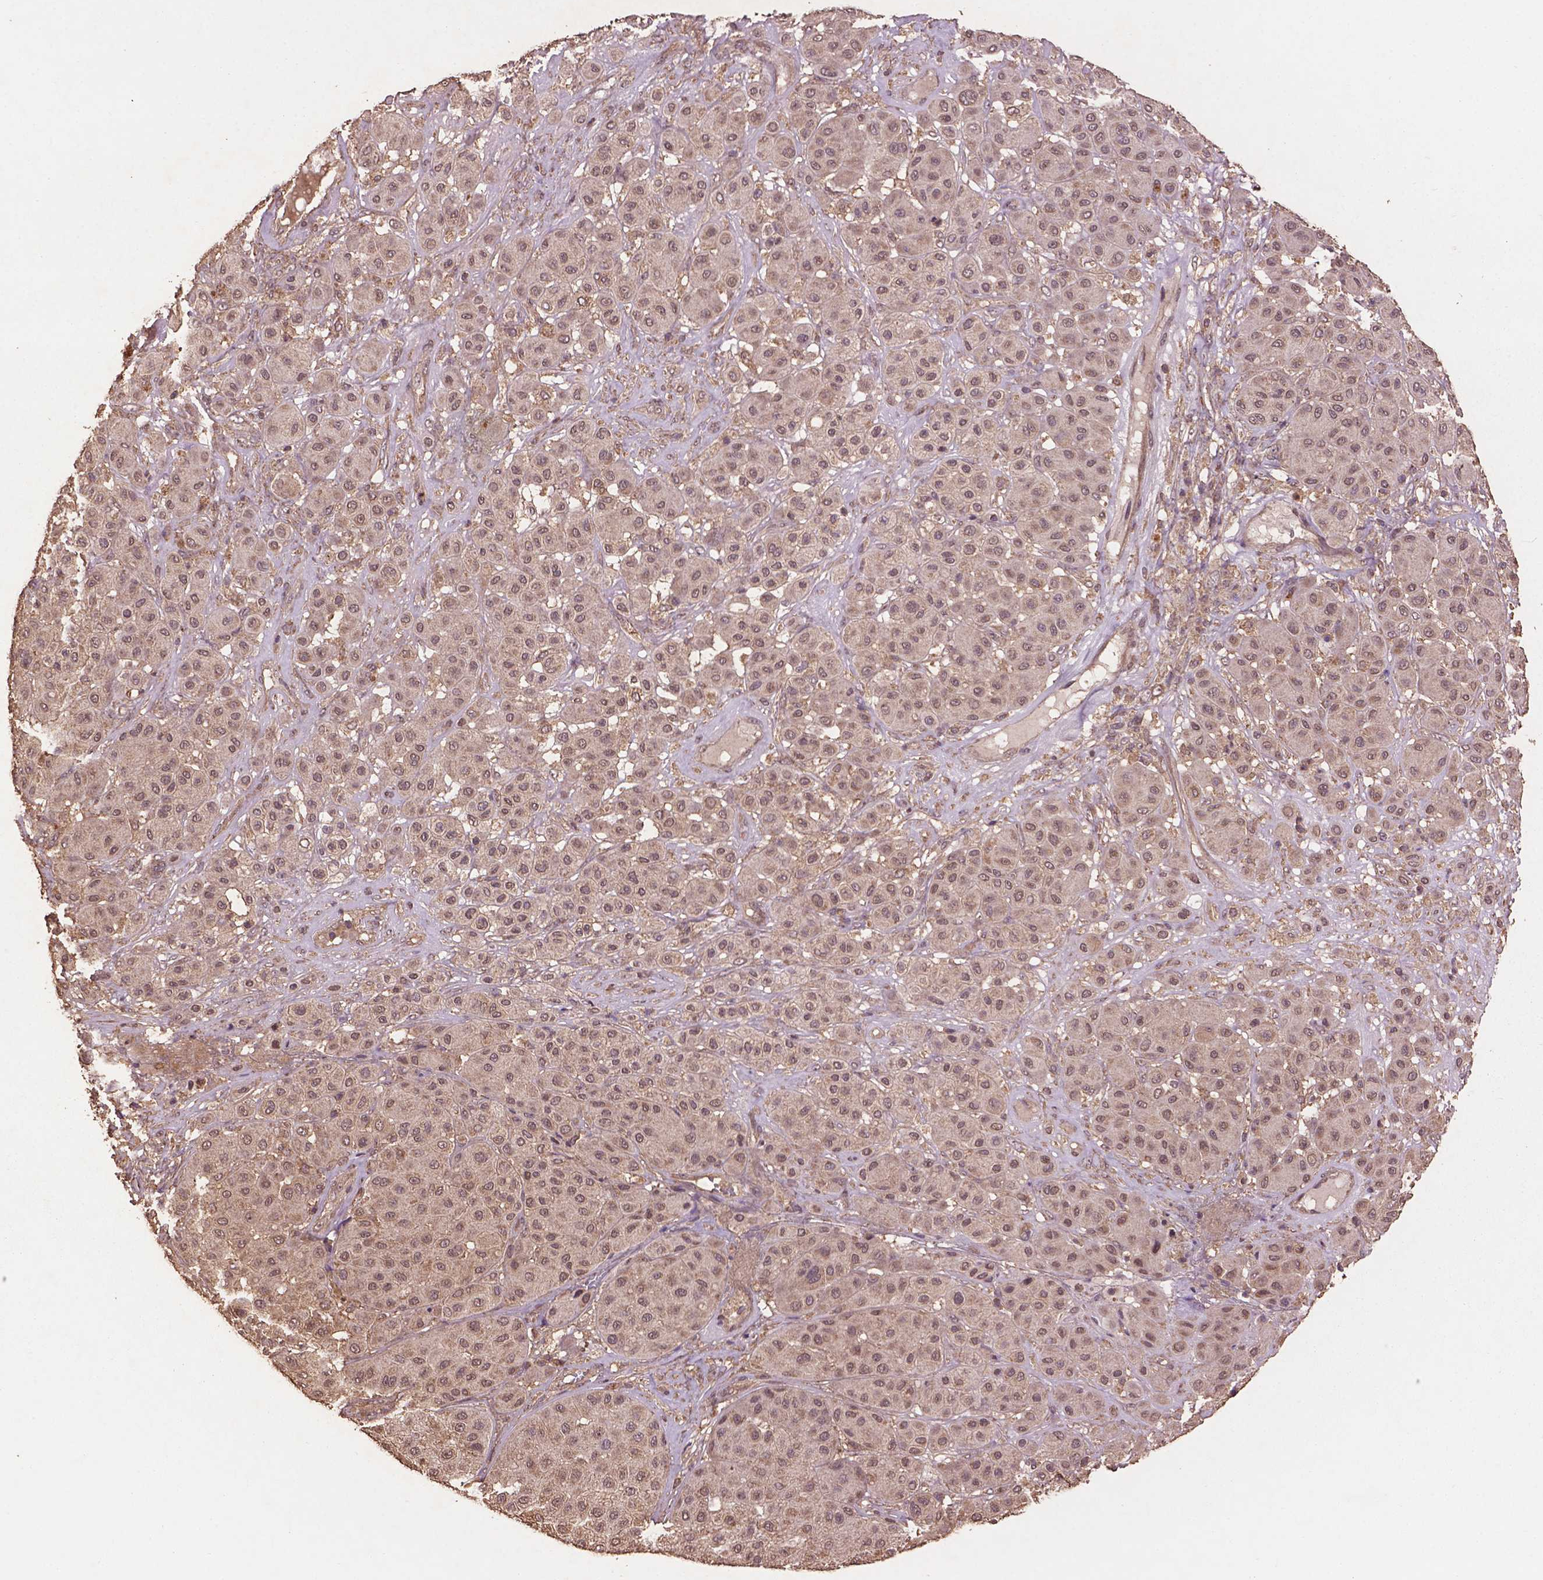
{"staining": {"intensity": "weak", "quantity": "25%-75%", "location": "cytoplasmic/membranous"}, "tissue": "melanoma", "cell_type": "Tumor cells", "image_type": "cancer", "snomed": [{"axis": "morphology", "description": "Malignant melanoma, Metastatic site"}, {"axis": "topography", "description": "Smooth muscle"}], "caption": "Protein expression analysis of human malignant melanoma (metastatic site) reveals weak cytoplasmic/membranous positivity in about 25%-75% of tumor cells.", "gene": "BABAM1", "patient": {"sex": "male", "age": 41}}